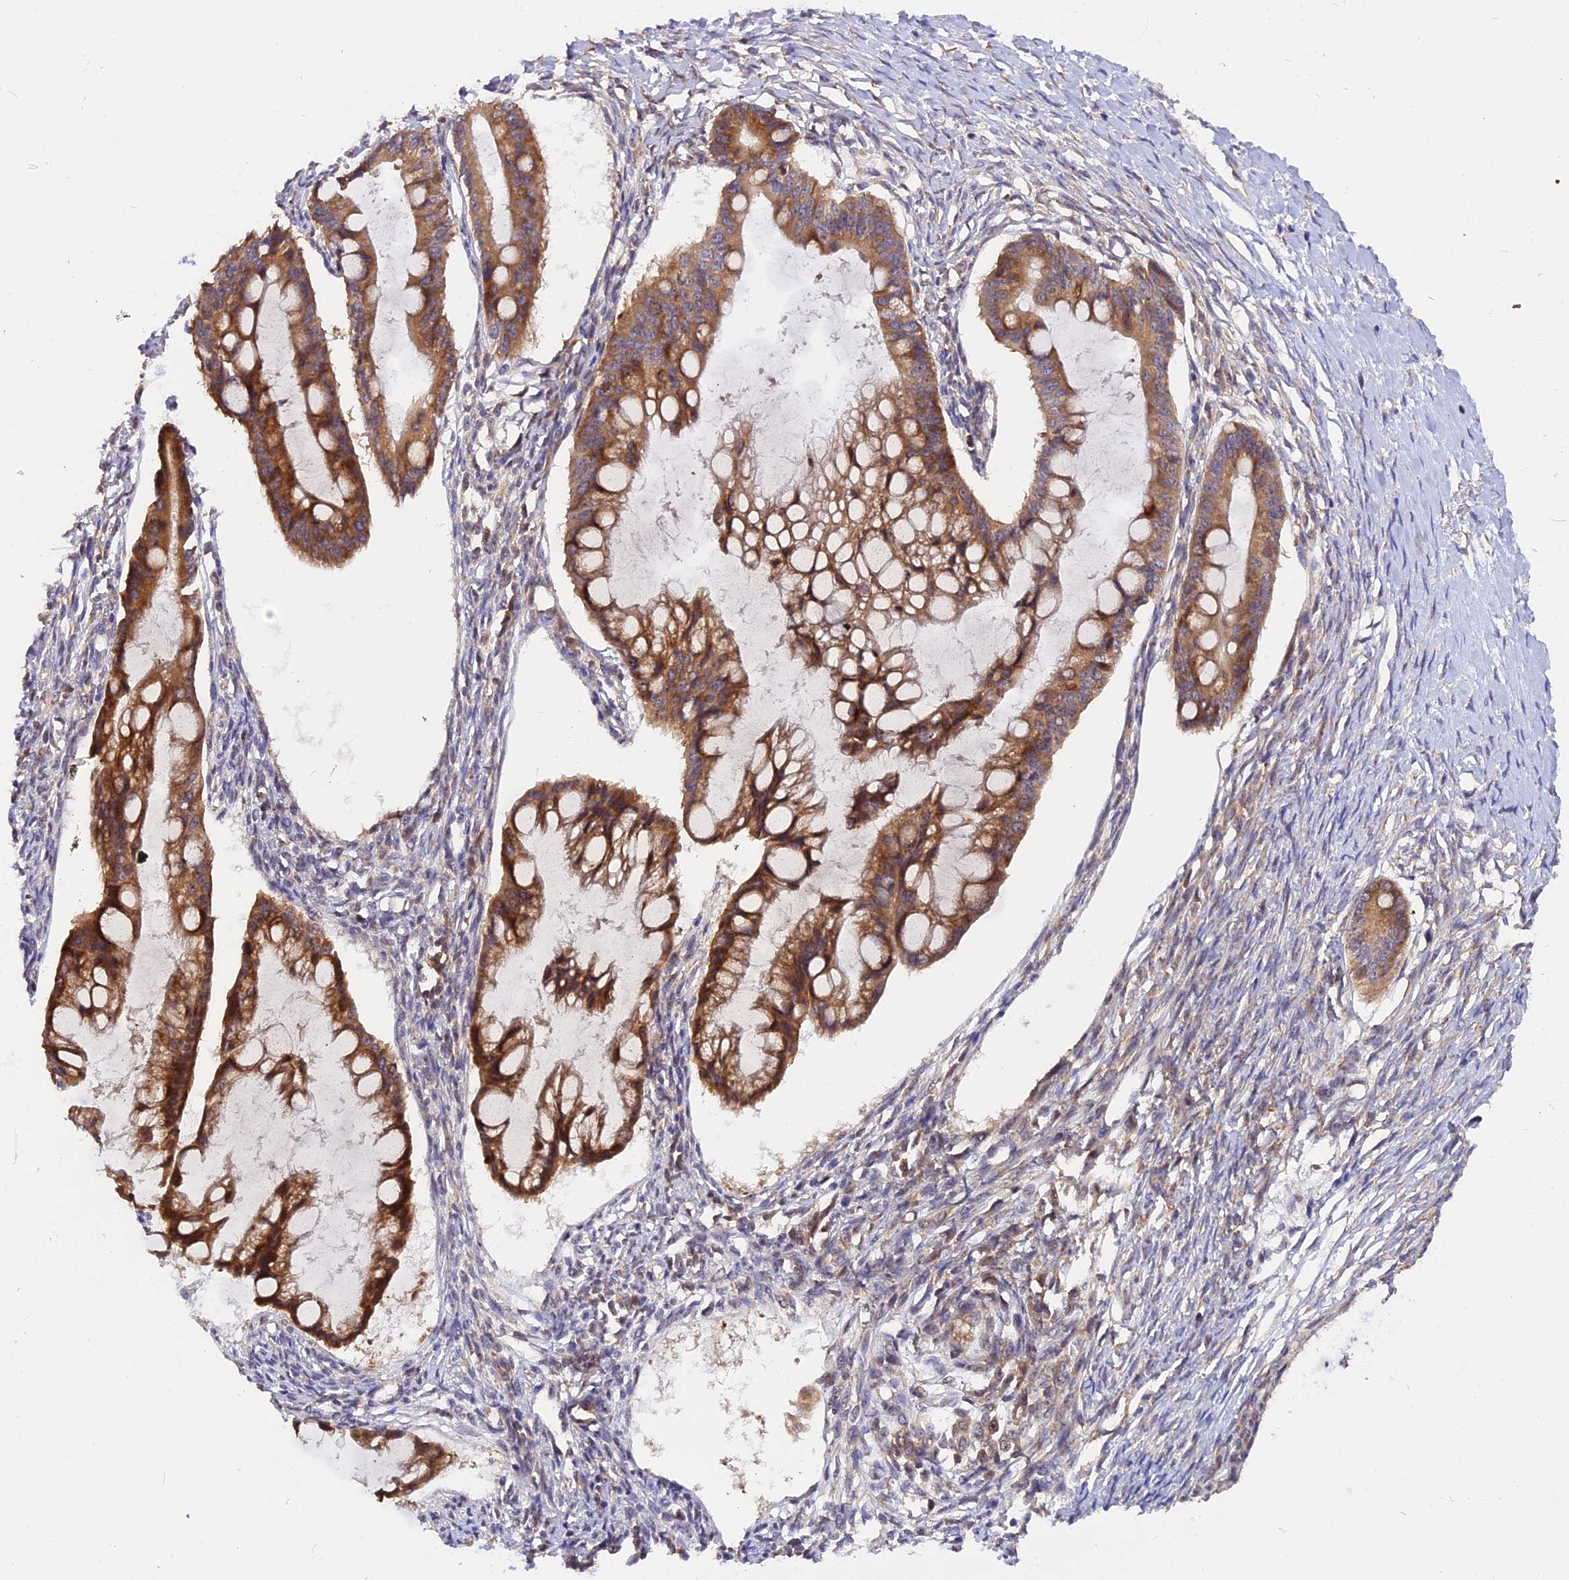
{"staining": {"intensity": "strong", "quantity": ">75%", "location": "cytoplasmic/membranous"}, "tissue": "ovarian cancer", "cell_type": "Tumor cells", "image_type": "cancer", "snomed": [{"axis": "morphology", "description": "Cystadenocarcinoma, mucinous, NOS"}, {"axis": "topography", "description": "Ovary"}], "caption": "The immunohistochemical stain labels strong cytoplasmic/membranous staining in tumor cells of ovarian mucinous cystadenocarcinoma tissue. The staining was performed using DAB (3,3'-diaminobenzidine) to visualize the protein expression in brown, while the nuclei were stained in blue with hematoxylin (Magnification: 20x).", "gene": "GNPTAB", "patient": {"sex": "female", "age": 73}}